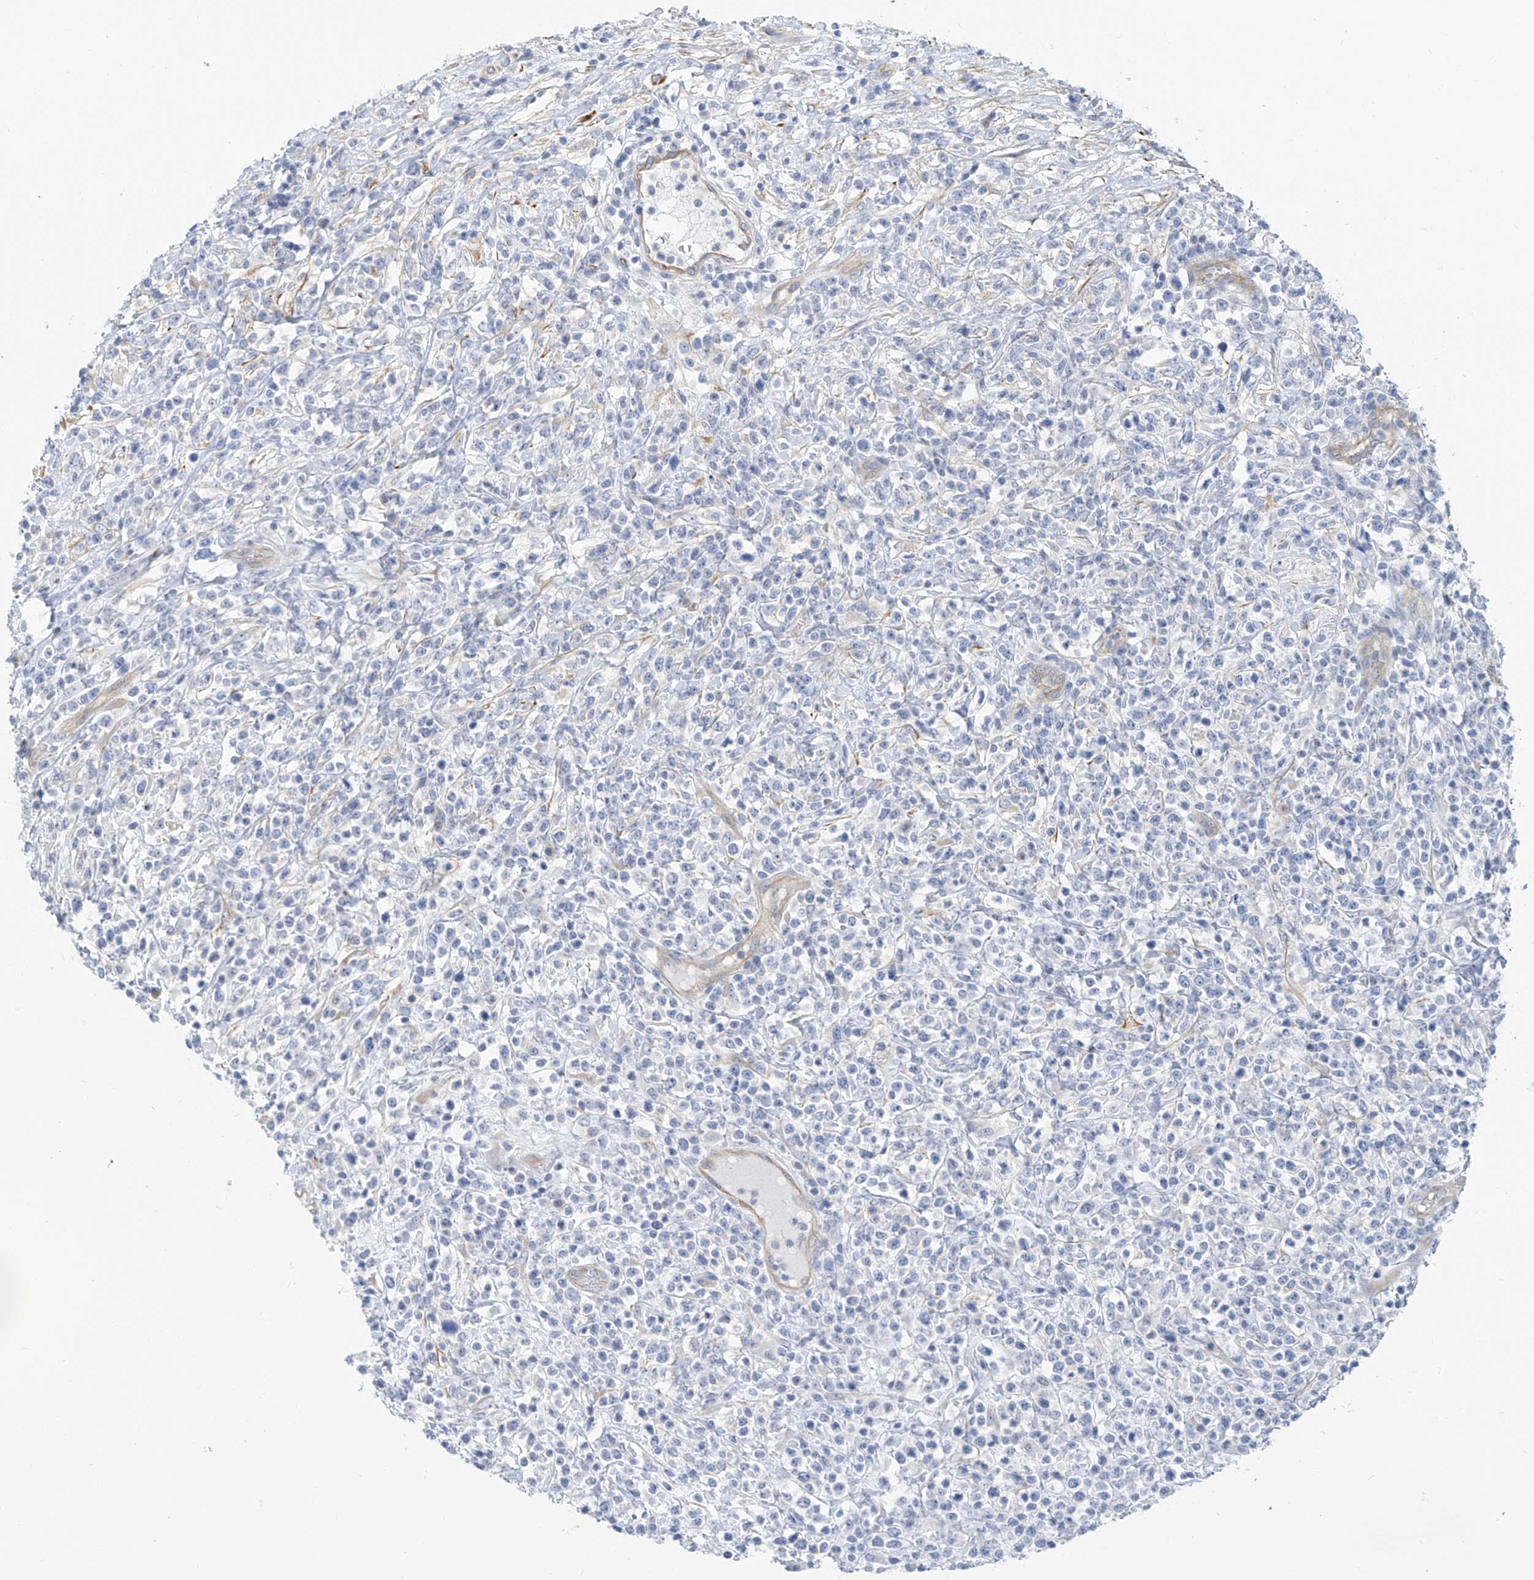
{"staining": {"intensity": "negative", "quantity": "none", "location": "none"}, "tissue": "lymphoma", "cell_type": "Tumor cells", "image_type": "cancer", "snomed": [{"axis": "morphology", "description": "Malignant lymphoma, non-Hodgkin's type, High grade"}, {"axis": "topography", "description": "Colon"}], "caption": "Histopathology image shows no protein staining in tumor cells of high-grade malignant lymphoma, non-Hodgkin's type tissue.", "gene": "PIK3C2B", "patient": {"sex": "female", "age": 53}}